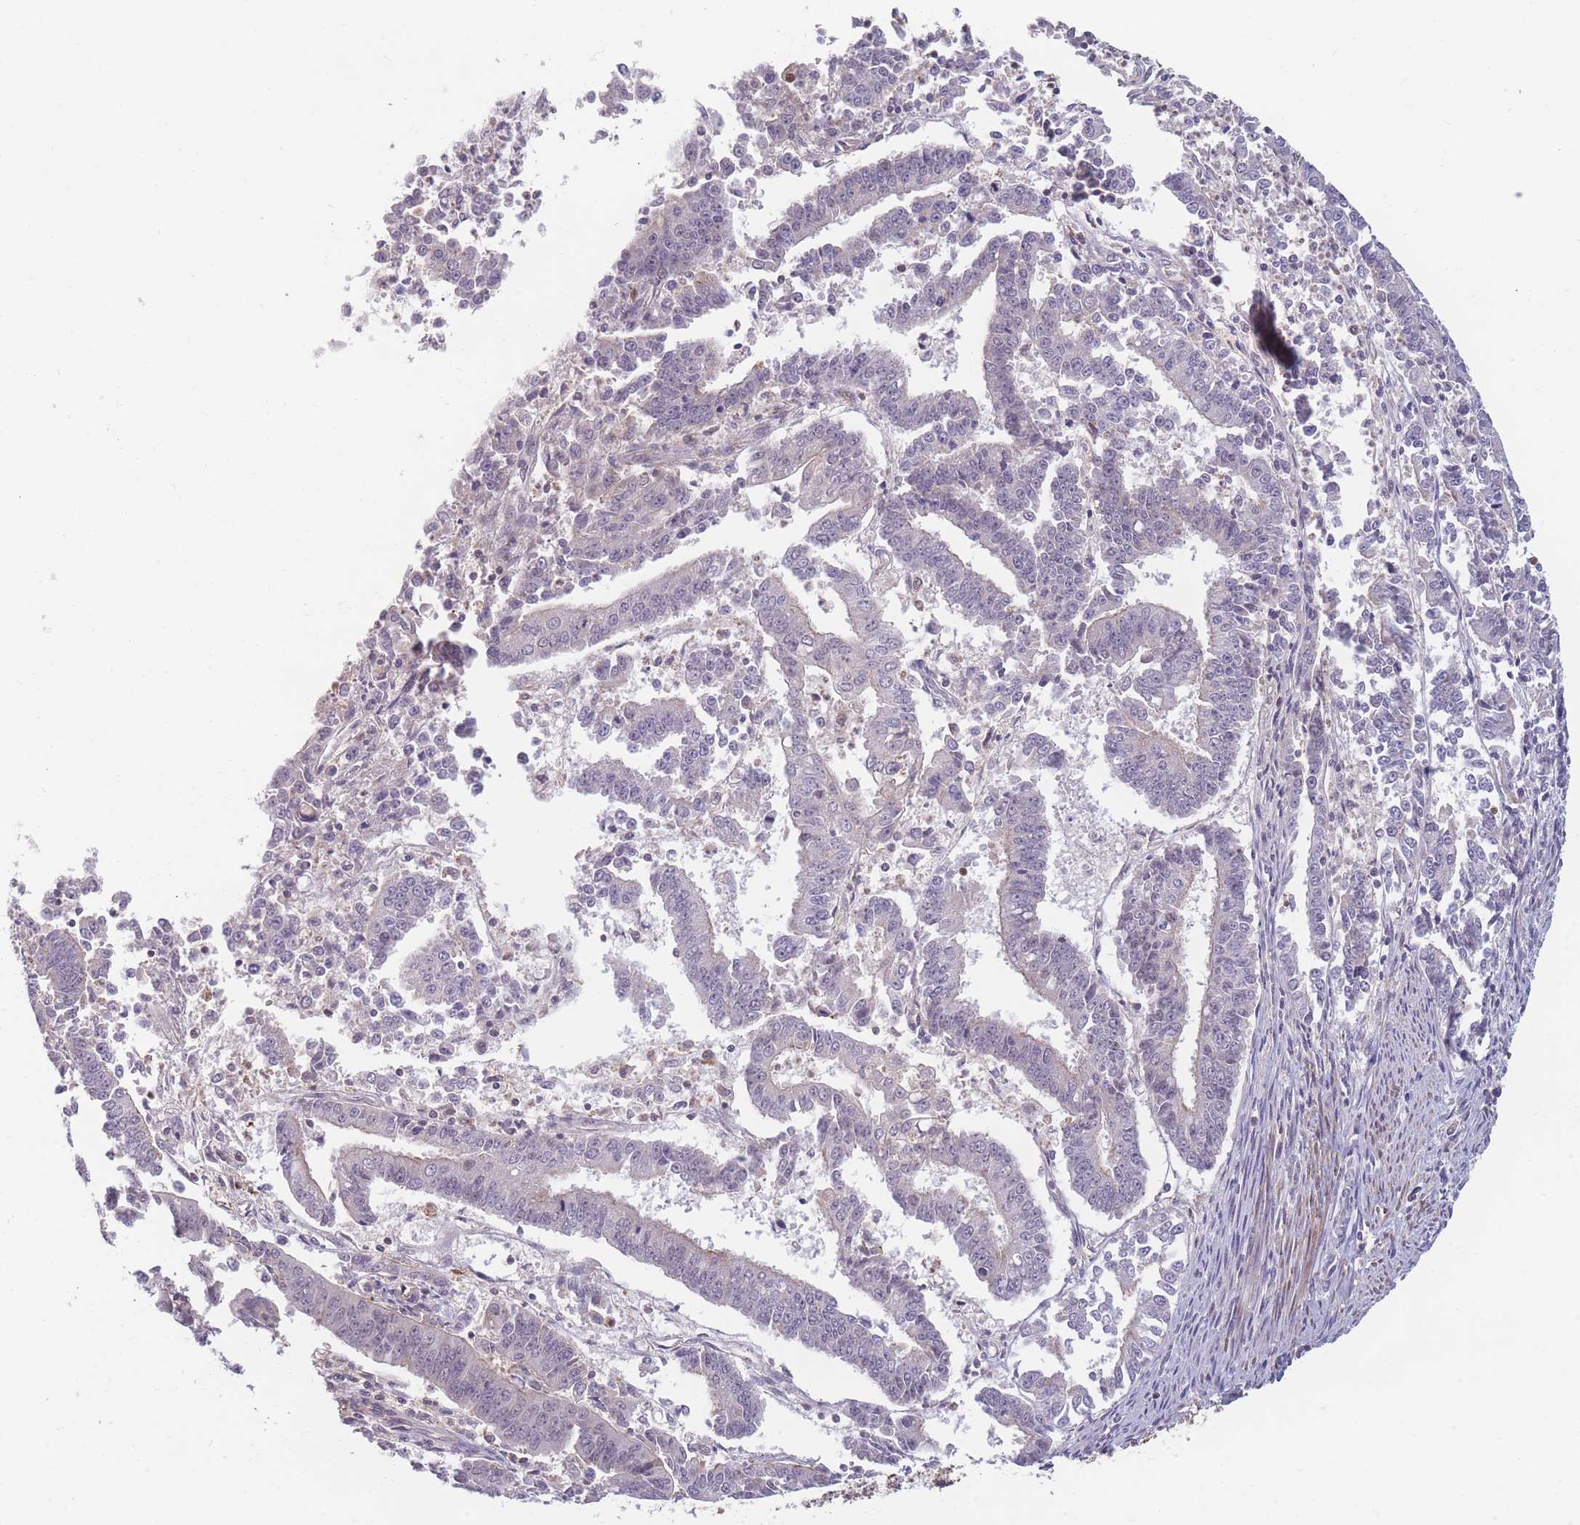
{"staining": {"intensity": "negative", "quantity": "none", "location": "none"}, "tissue": "endometrial cancer", "cell_type": "Tumor cells", "image_type": "cancer", "snomed": [{"axis": "morphology", "description": "Adenocarcinoma, NOS"}, {"axis": "topography", "description": "Endometrium"}], "caption": "Tumor cells show no significant protein staining in endometrial cancer (adenocarcinoma).", "gene": "FAM153A", "patient": {"sex": "female", "age": 73}}